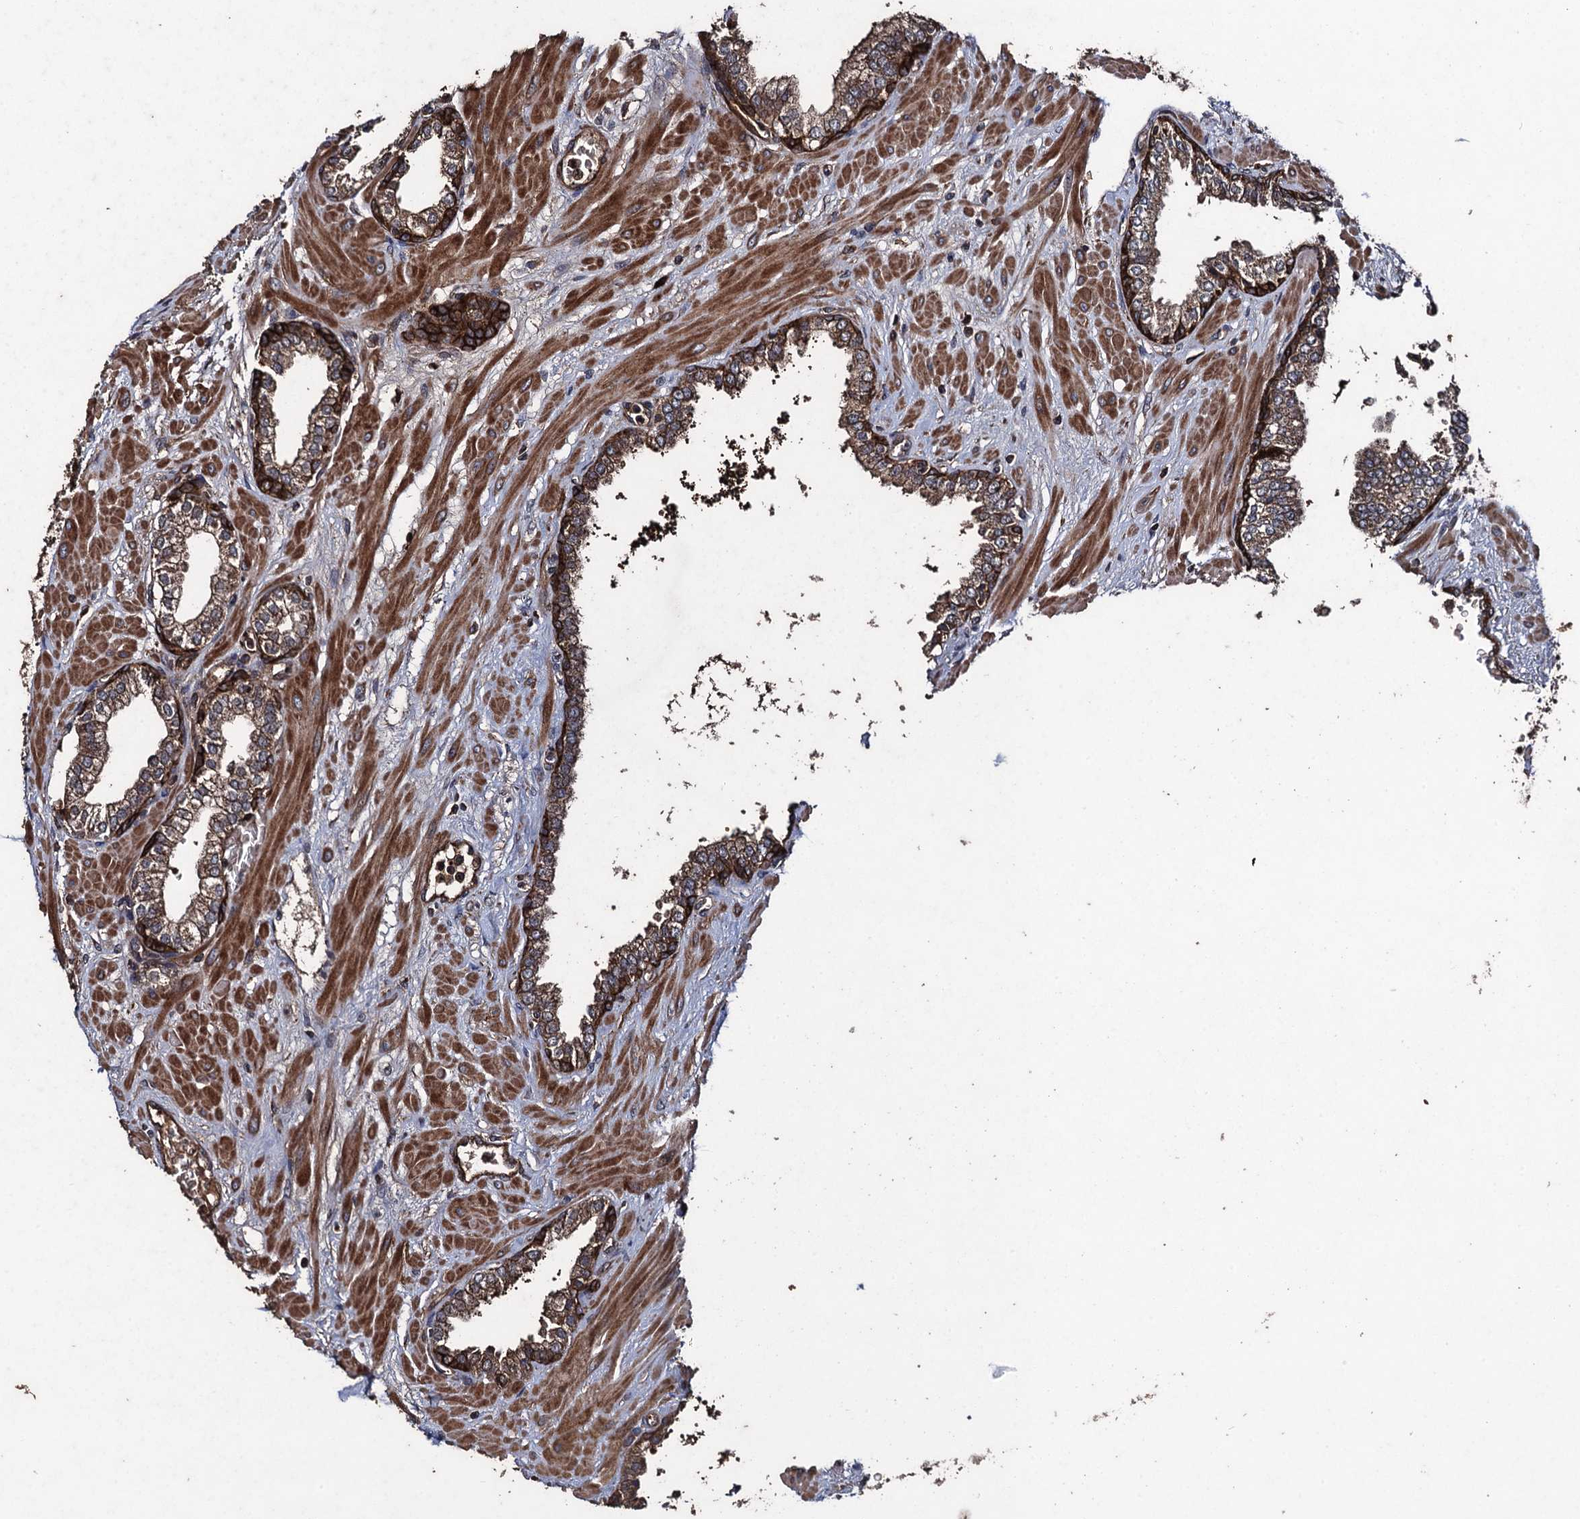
{"staining": {"intensity": "strong", "quantity": "25%-75%", "location": "cytoplasmic/membranous"}, "tissue": "prostate", "cell_type": "Glandular cells", "image_type": "normal", "snomed": [{"axis": "morphology", "description": "Normal tissue, NOS"}, {"axis": "topography", "description": "Prostate"}], "caption": "Protein staining of benign prostate demonstrates strong cytoplasmic/membranous staining in approximately 25%-75% of glandular cells. The protein is shown in brown color, while the nuclei are stained blue.", "gene": "TXNDC11", "patient": {"sex": "male", "age": 60}}